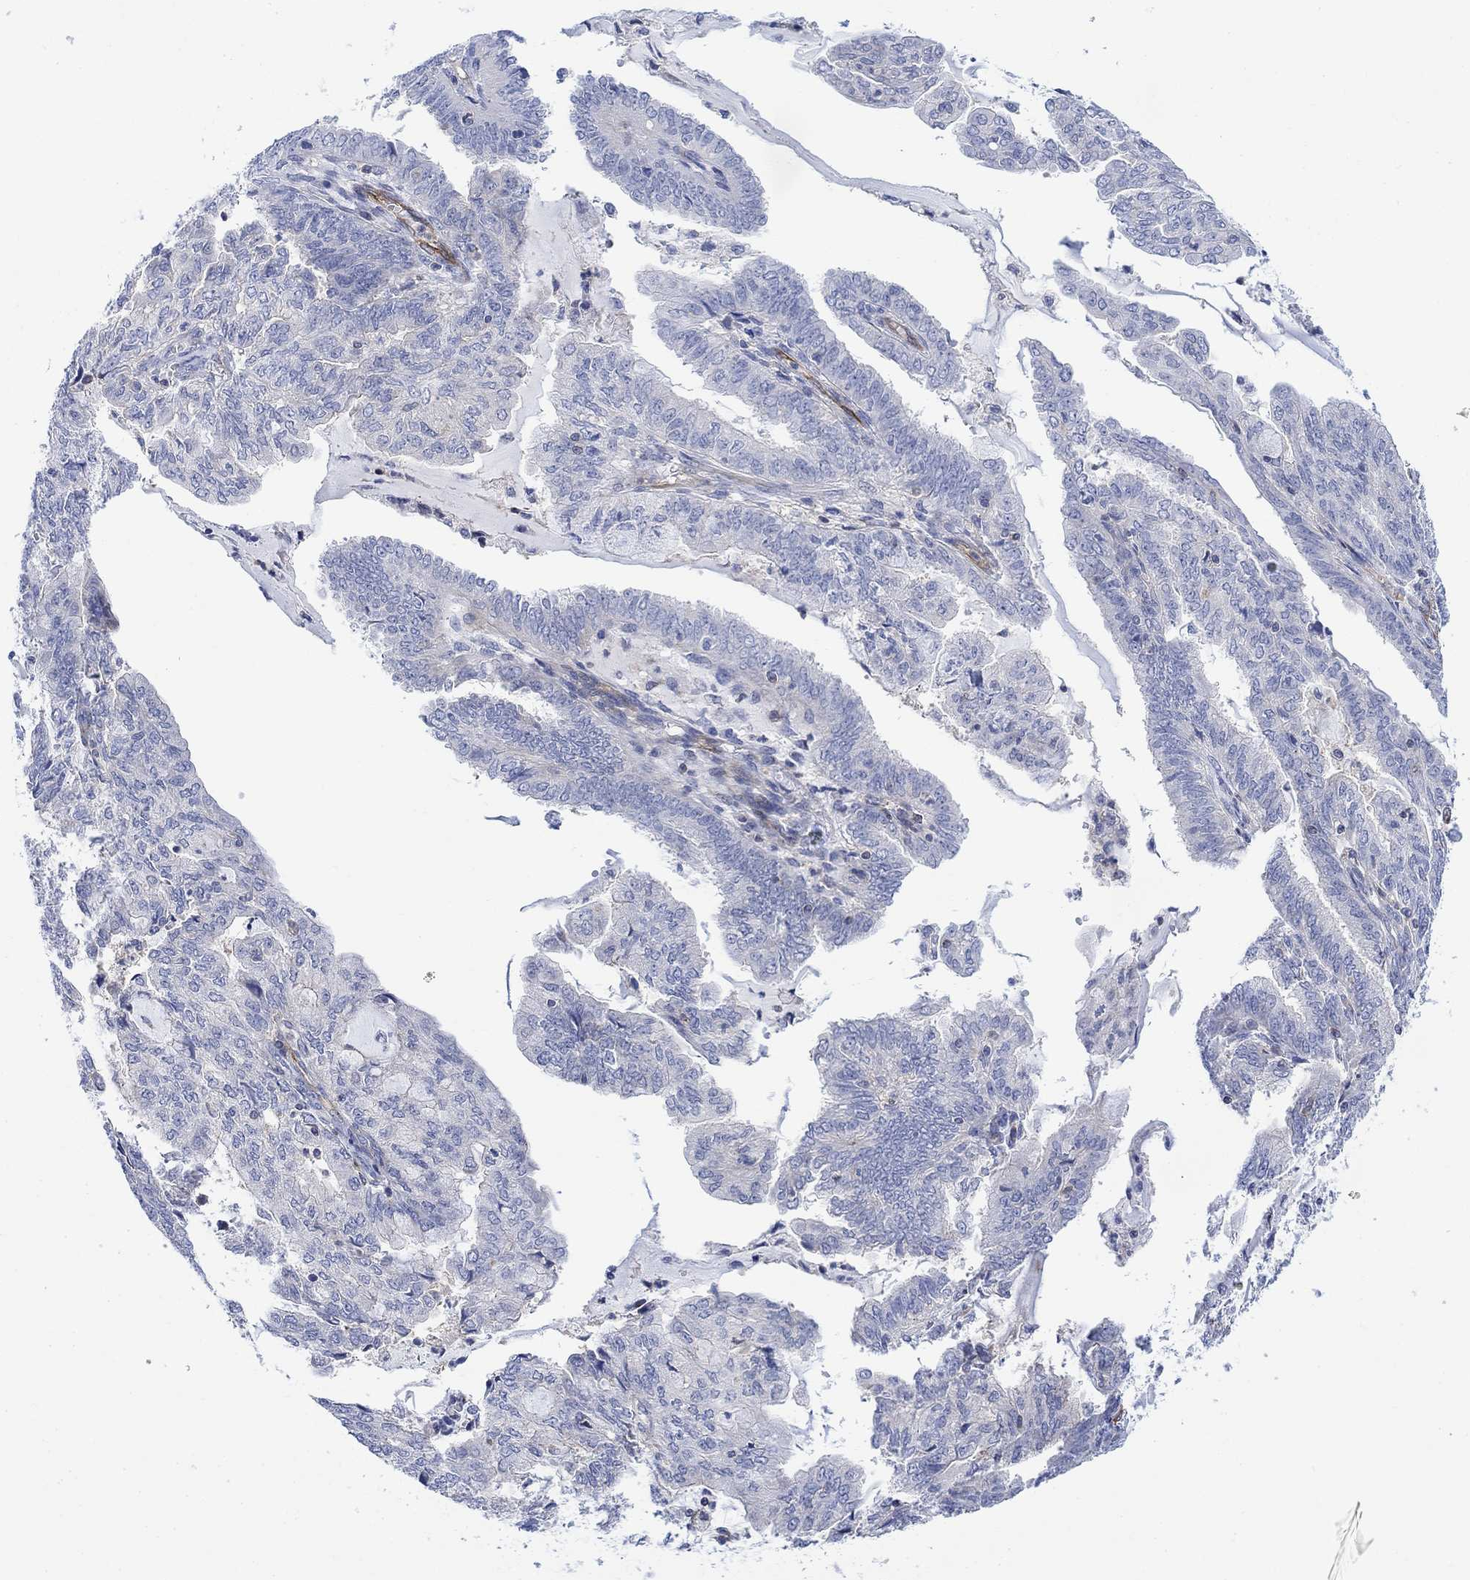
{"staining": {"intensity": "negative", "quantity": "none", "location": "none"}, "tissue": "endometrial cancer", "cell_type": "Tumor cells", "image_type": "cancer", "snomed": [{"axis": "morphology", "description": "Adenocarcinoma, NOS"}, {"axis": "topography", "description": "Endometrium"}], "caption": "High magnification brightfield microscopy of endometrial adenocarcinoma stained with DAB (3,3'-diaminobenzidine) (brown) and counterstained with hematoxylin (blue): tumor cells show no significant staining. The staining was performed using DAB (3,3'-diaminobenzidine) to visualize the protein expression in brown, while the nuclei were stained in blue with hematoxylin (Magnification: 20x).", "gene": "ARSK", "patient": {"sex": "female", "age": 82}}